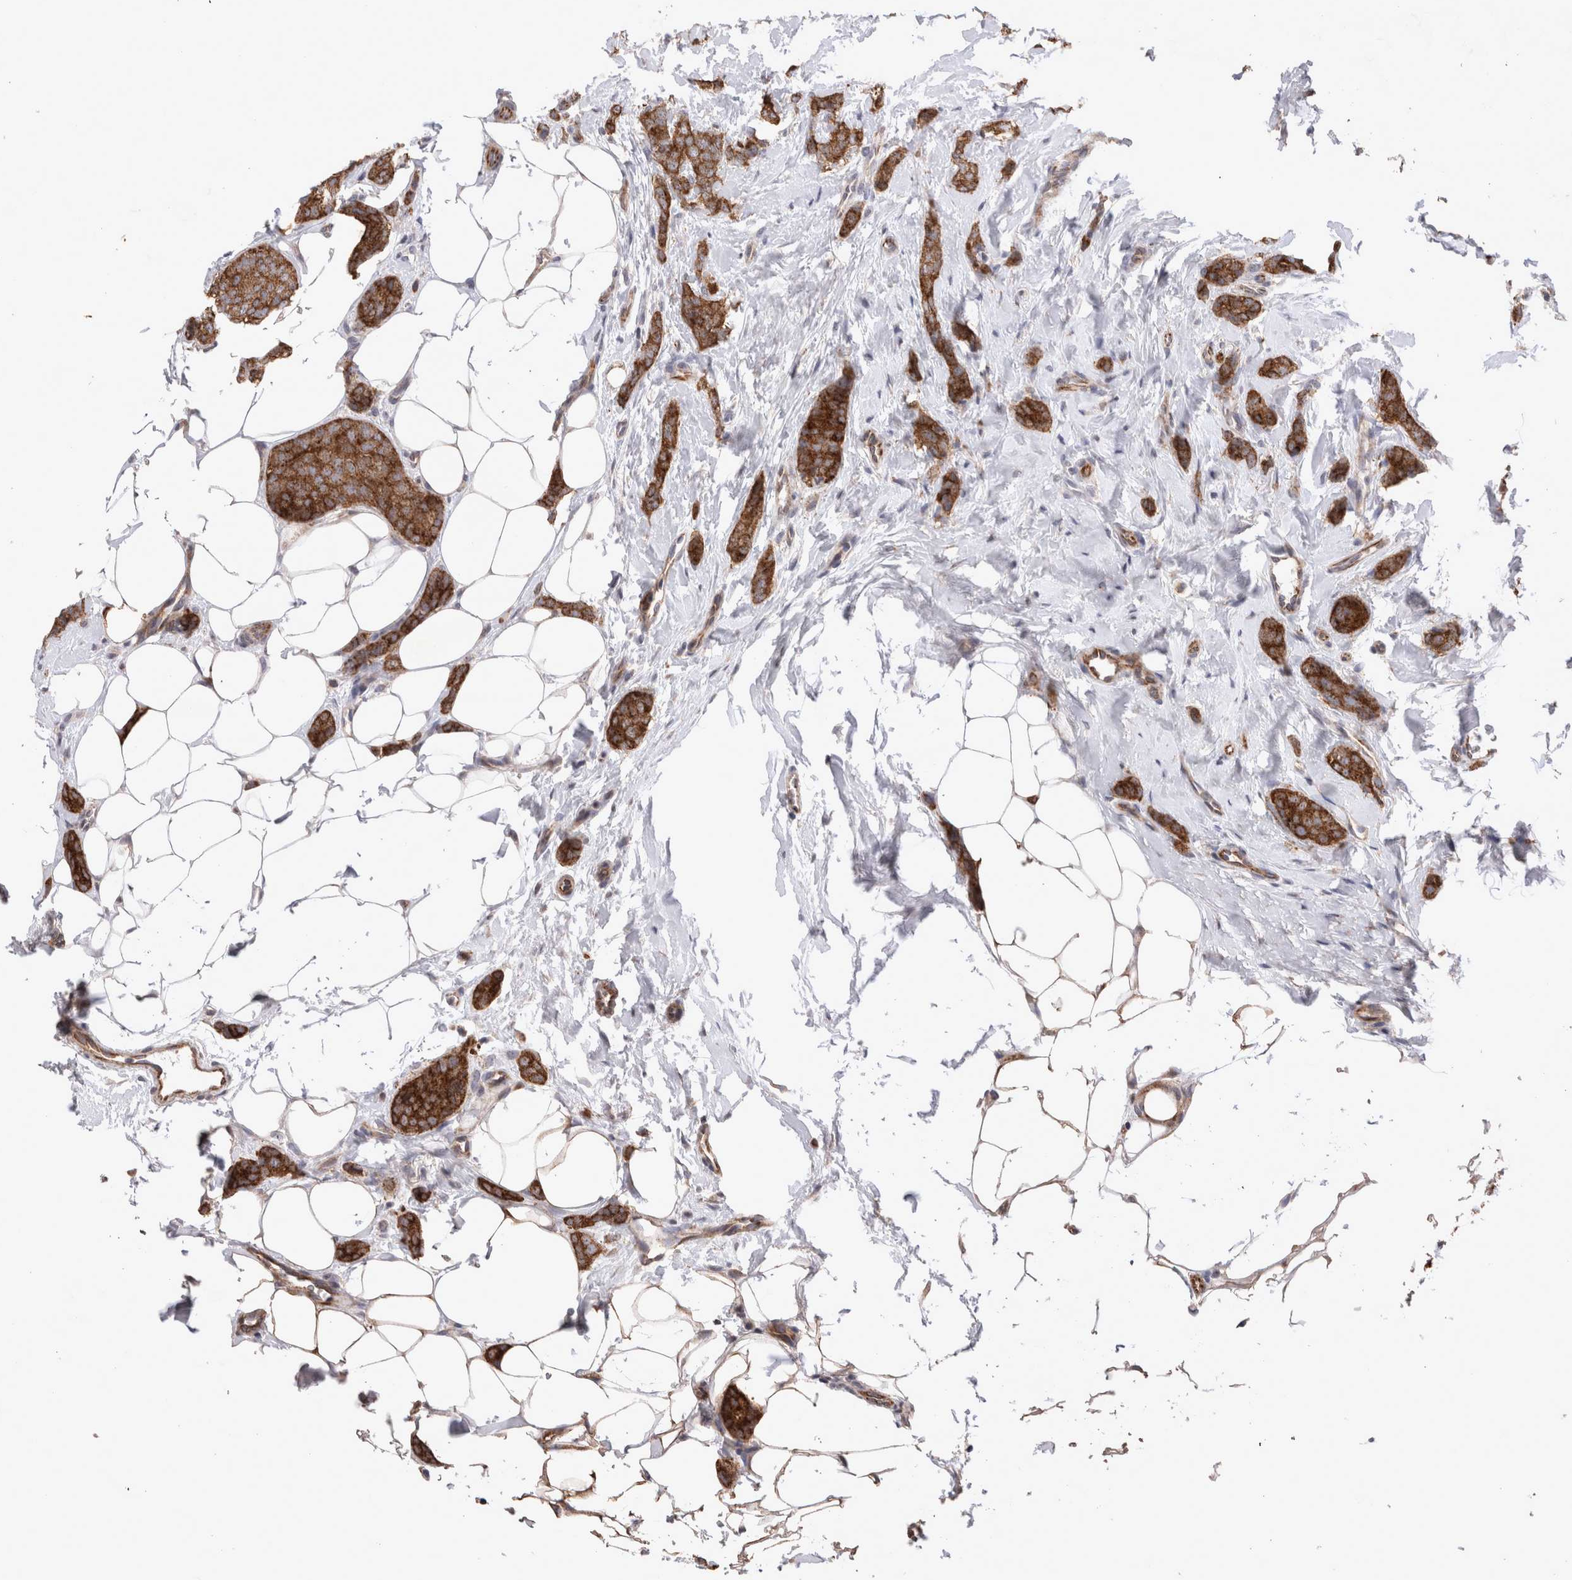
{"staining": {"intensity": "strong", "quantity": ">75%", "location": "cytoplasmic/membranous"}, "tissue": "breast cancer", "cell_type": "Tumor cells", "image_type": "cancer", "snomed": [{"axis": "morphology", "description": "Lobular carcinoma"}, {"axis": "topography", "description": "Skin"}, {"axis": "topography", "description": "Breast"}], "caption": "A histopathology image of human breast lobular carcinoma stained for a protein demonstrates strong cytoplasmic/membranous brown staining in tumor cells.", "gene": "STK11", "patient": {"sex": "female", "age": 46}}